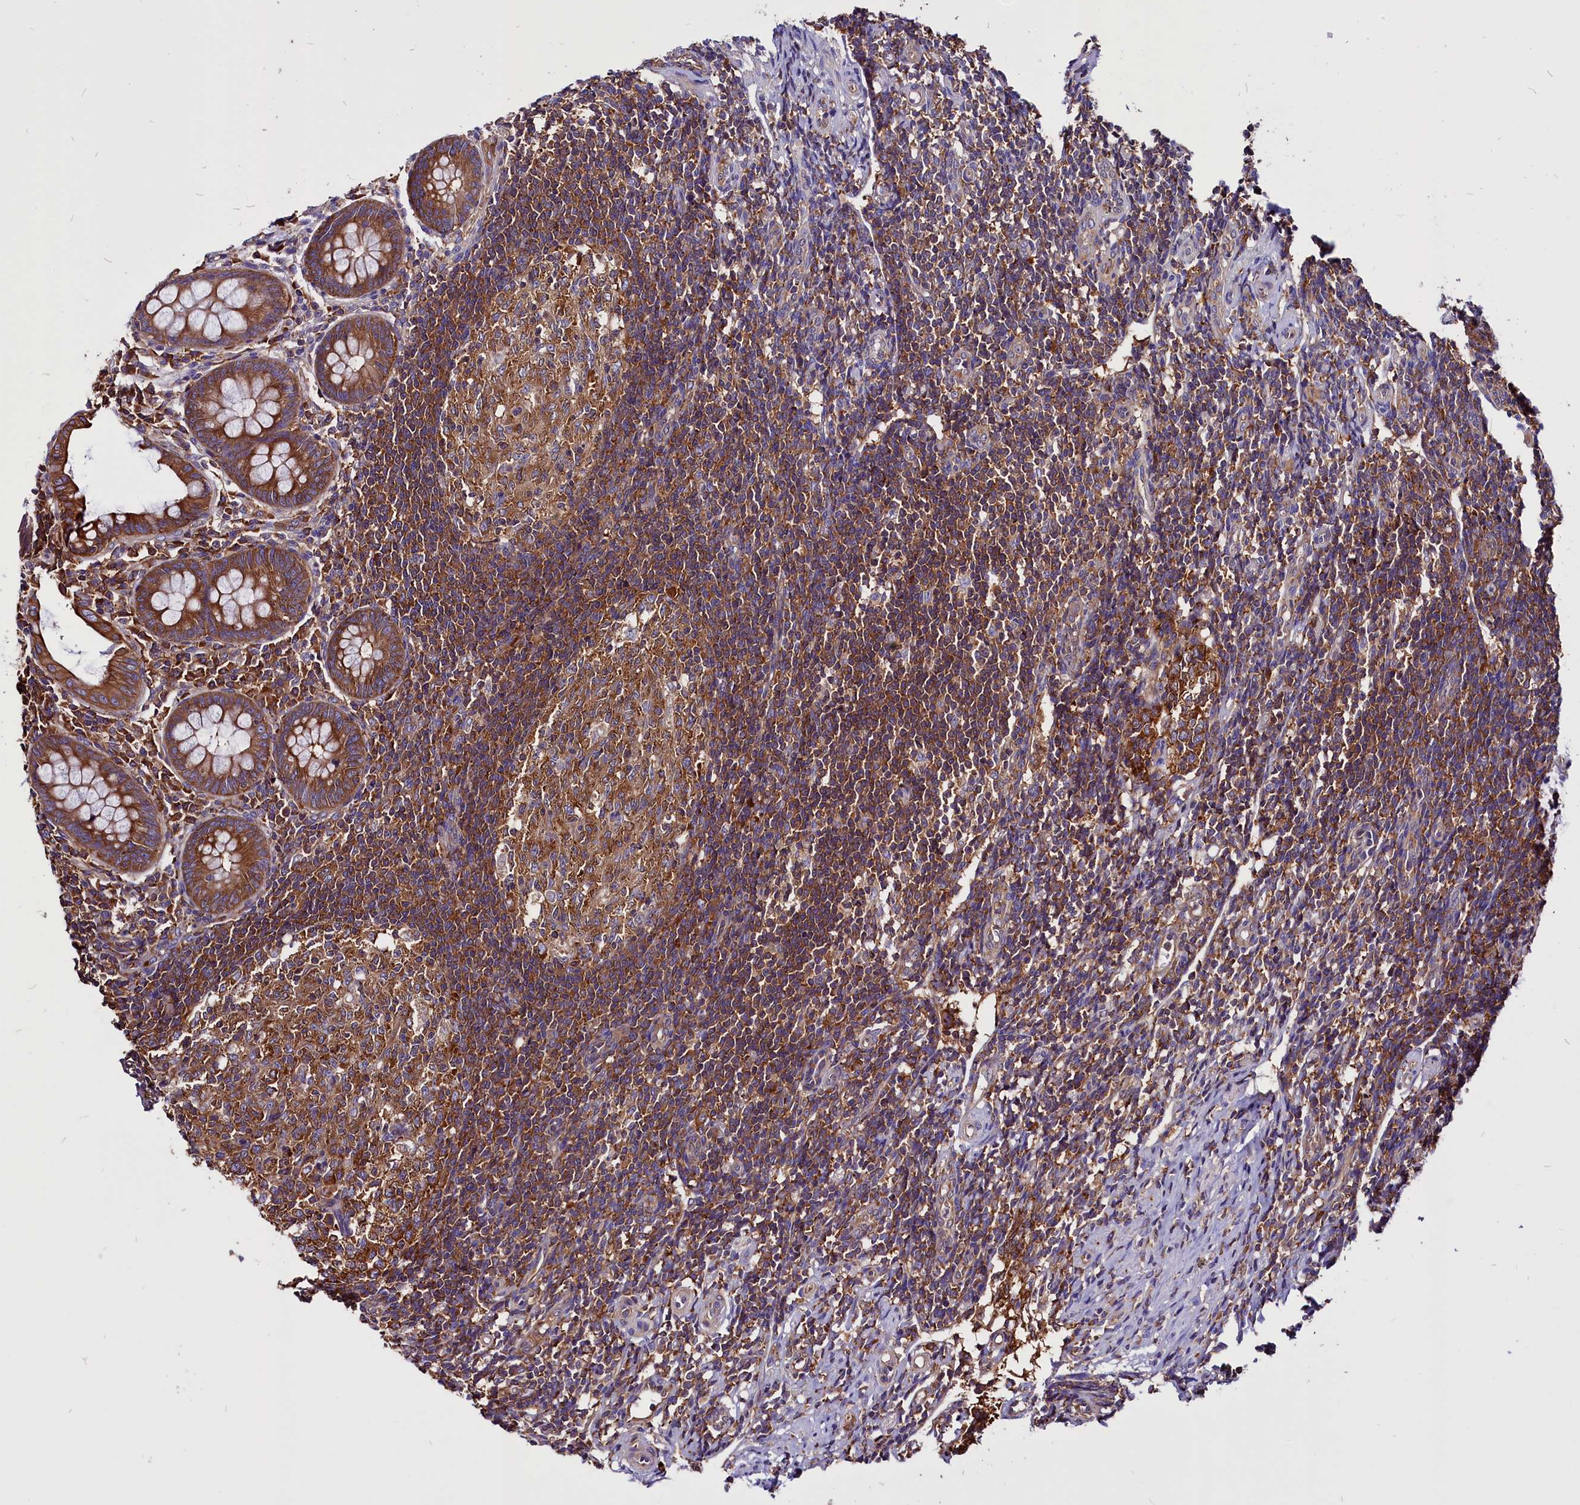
{"staining": {"intensity": "strong", "quantity": ">75%", "location": "cytoplasmic/membranous"}, "tissue": "appendix", "cell_type": "Glandular cells", "image_type": "normal", "snomed": [{"axis": "morphology", "description": "Normal tissue, NOS"}, {"axis": "topography", "description": "Appendix"}], "caption": "A high-resolution micrograph shows immunohistochemistry staining of normal appendix, which demonstrates strong cytoplasmic/membranous expression in approximately >75% of glandular cells.", "gene": "EIF3G", "patient": {"sex": "female", "age": 33}}